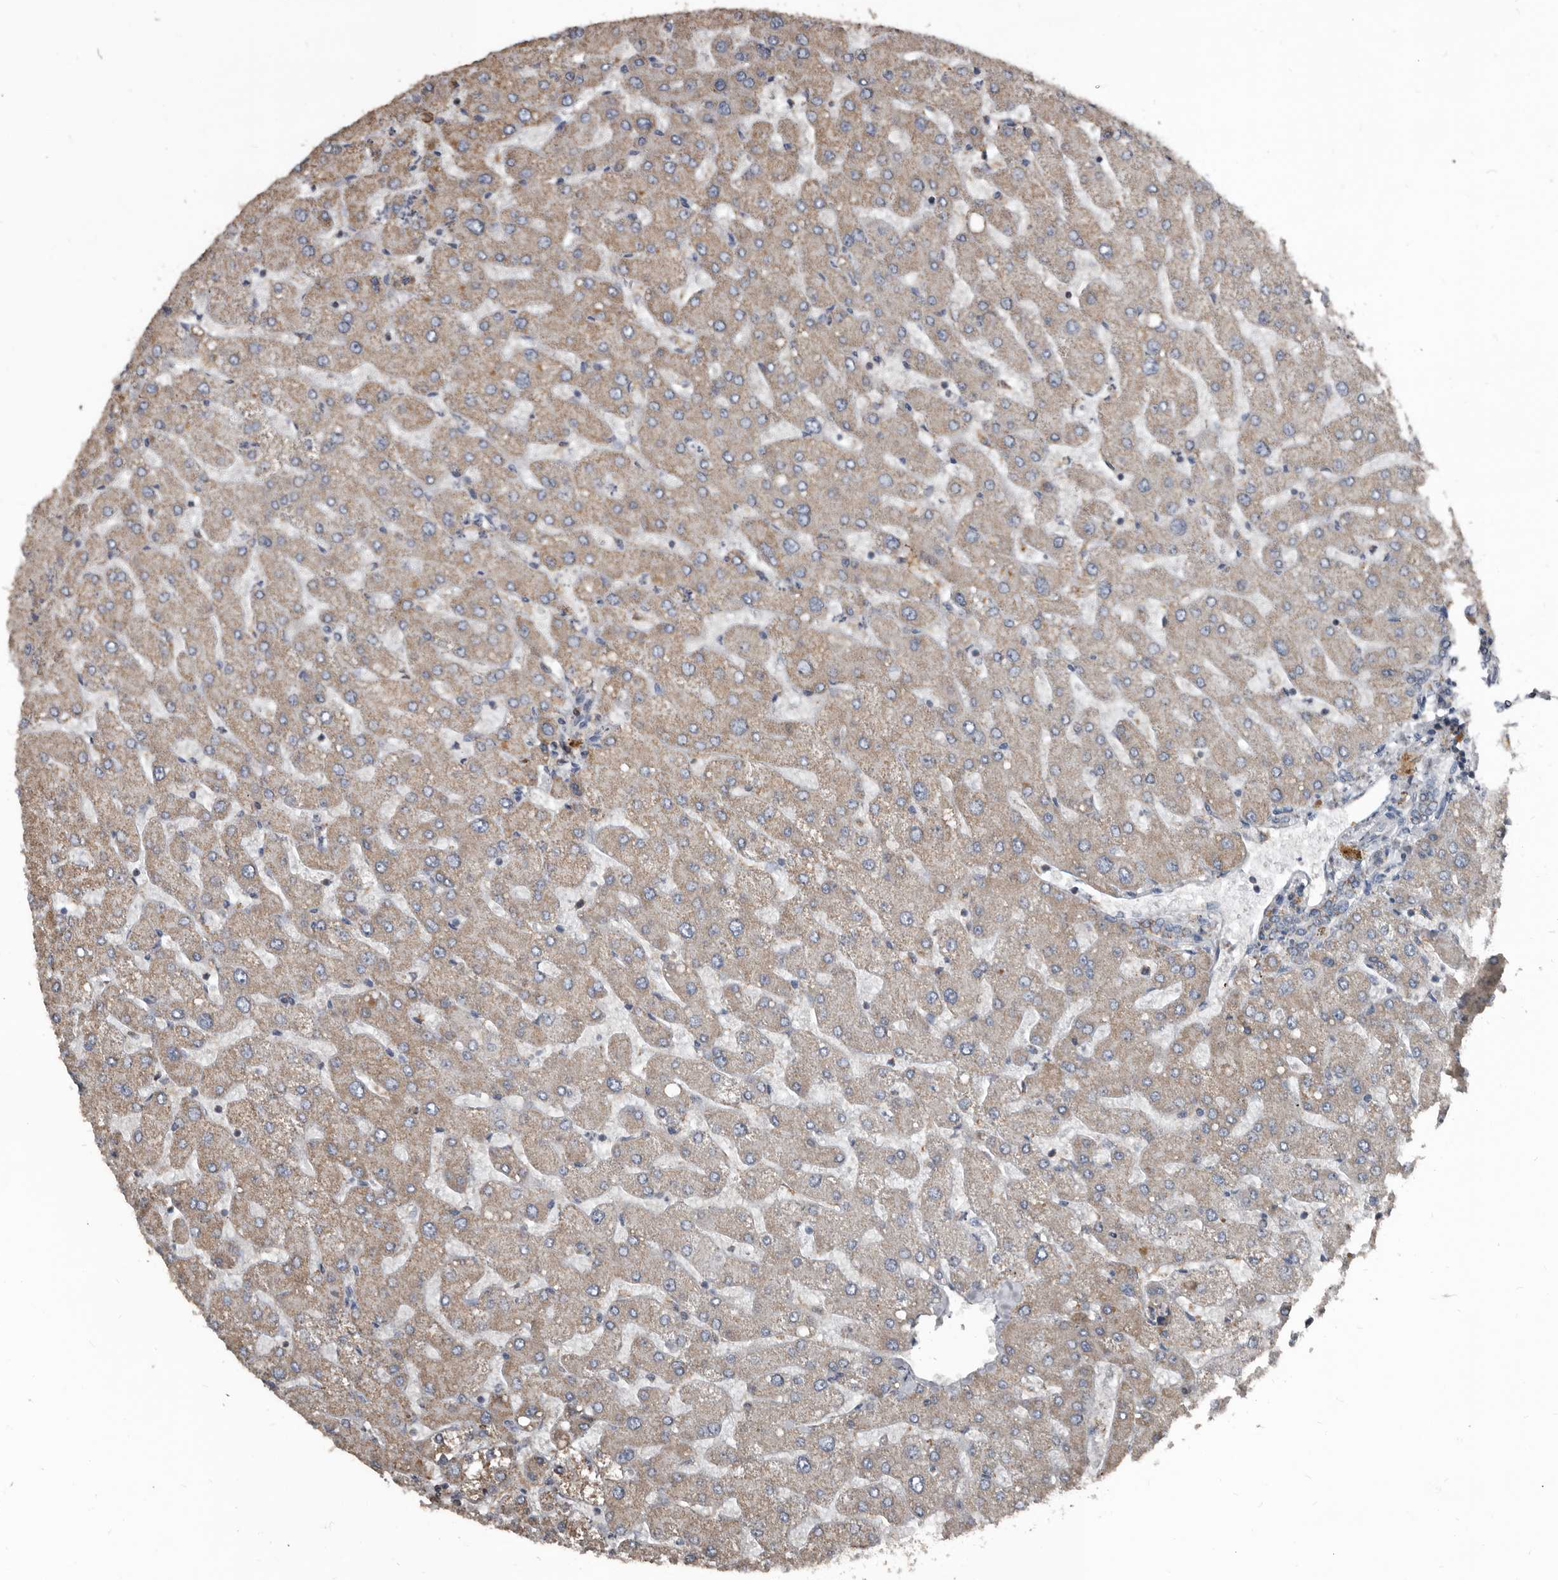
{"staining": {"intensity": "weak", "quantity": "<25%", "location": "cytoplasmic/membranous"}, "tissue": "liver", "cell_type": "Cholangiocytes", "image_type": "normal", "snomed": [{"axis": "morphology", "description": "Normal tissue, NOS"}, {"axis": "topography", "description": "Liver"}], "caption": "DAB immunohistochemical staining of normal liver shows no significant staining in cholangiocytes.", "gene": "GREB1", "patient": {"sex": "male", "age": 55}}